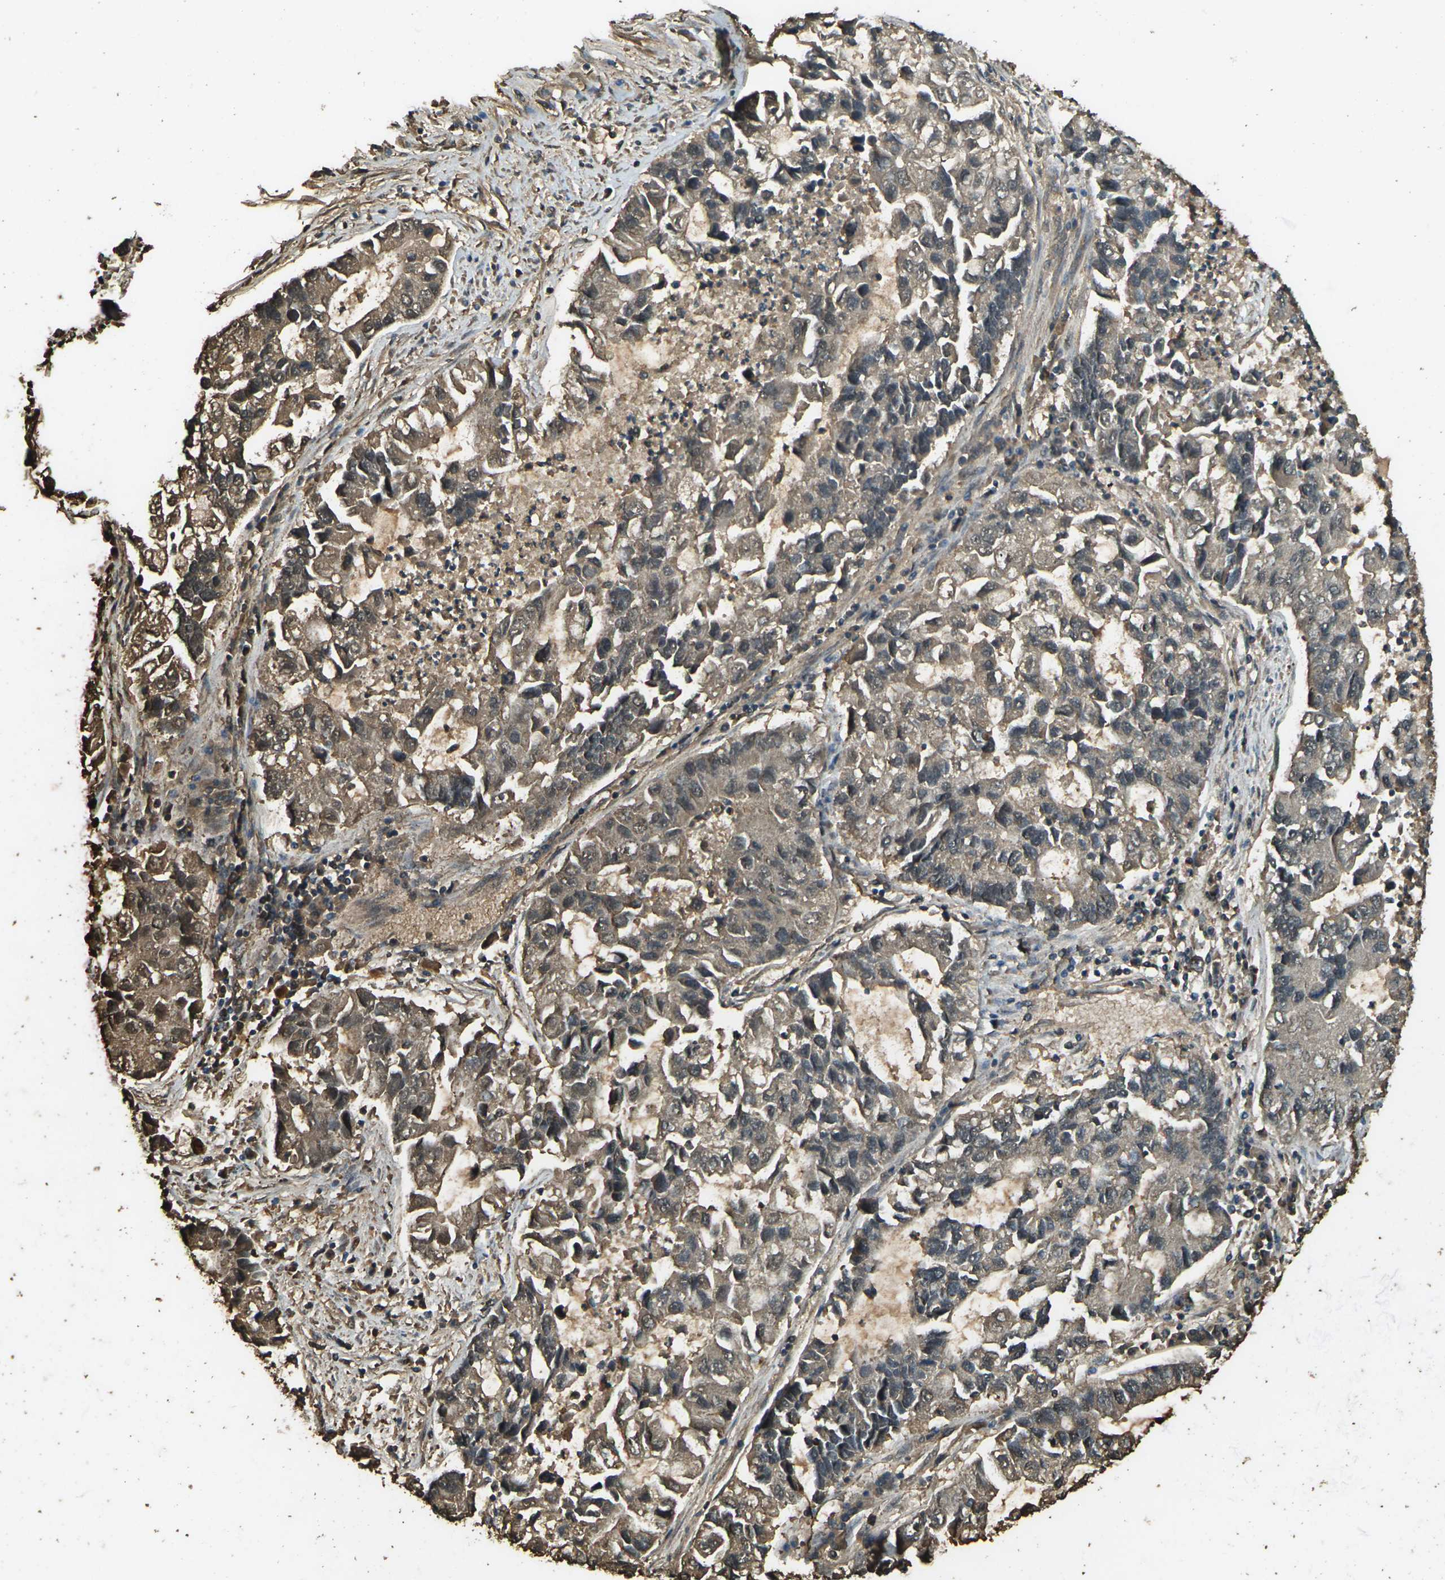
{"staining": {"intensity": "moderate", "quantity": ">75%", "location": "cytoplasmic/membranous"}, "tissue": "lung cancer", "cell_type": "Tumor cells", "image_type": "cancer", "snomed": [{"axis": "morphology", "description": "Adenocarcinoma, NOS"}, {"axis": "topography", "description": "Lung"}], "caption": "A brown stain highlights moderate cytoplasmic/membranous staining of a protein in human lung cancer (adenocarcinoma) tumor cells.", "gene": "CYP1B1", "patient": {"sex": "female", "age": 51}}